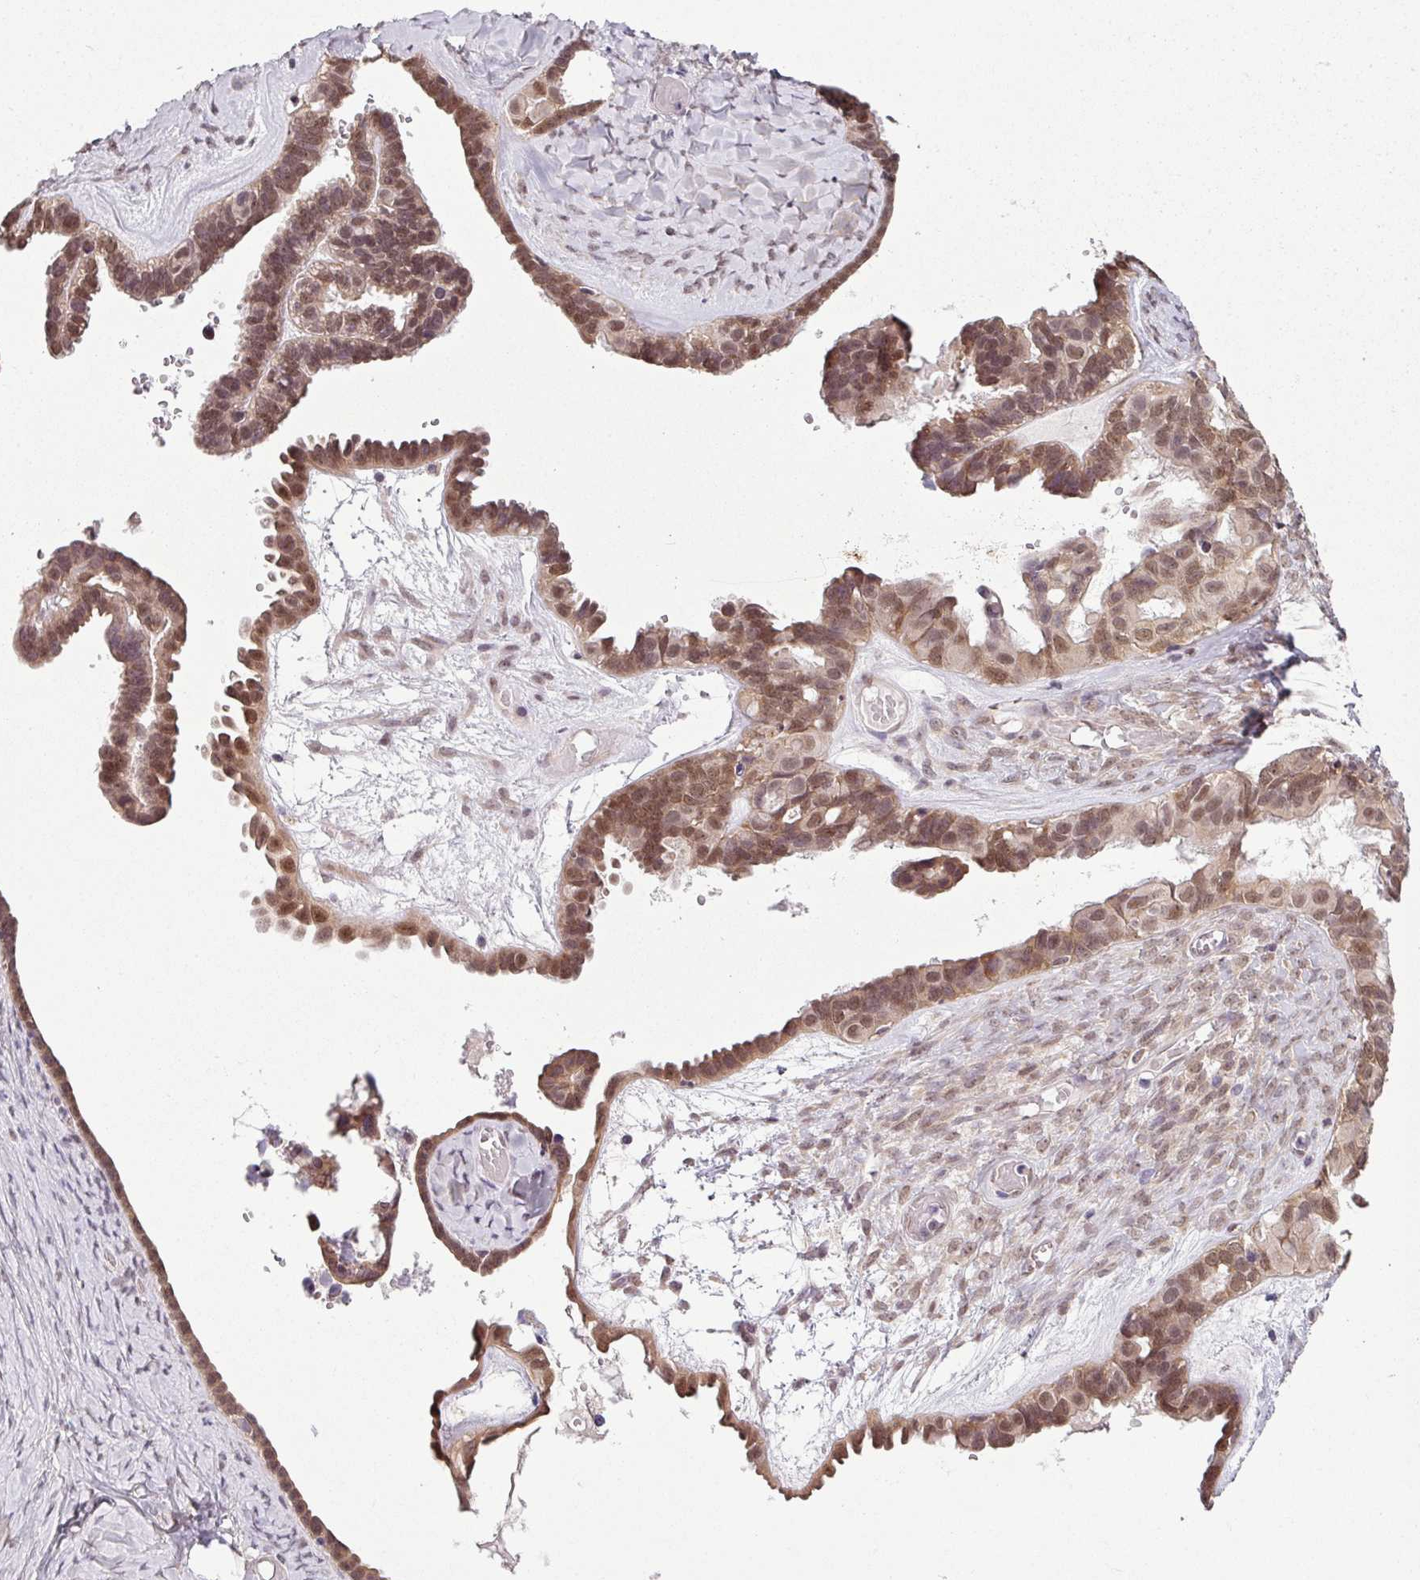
{"staining": {"intensity": "moderate", "quantity": ">75%", "location": "cytoplasmic/membranous,nuclear"}, "tissue": "ovarian cancer", "cell_type": "Tumor cells", "image_type": "cancer", "snomed": [{"axis": "morphology", "description": "Cystadenocarcinoma, serous, NOS"}, {"axis": "topography", "description": "Ovary"}], "caption": "This is a micrograph of immunohistochemistry (IHC) staining of serous cystadenocarcinoma (ovarian), which shows moderate expression in the cytoplasmic/membranous and nuclear of tumor cells.", "gene": "DERPC", "patient": {"sex": "female", "age": 69}}